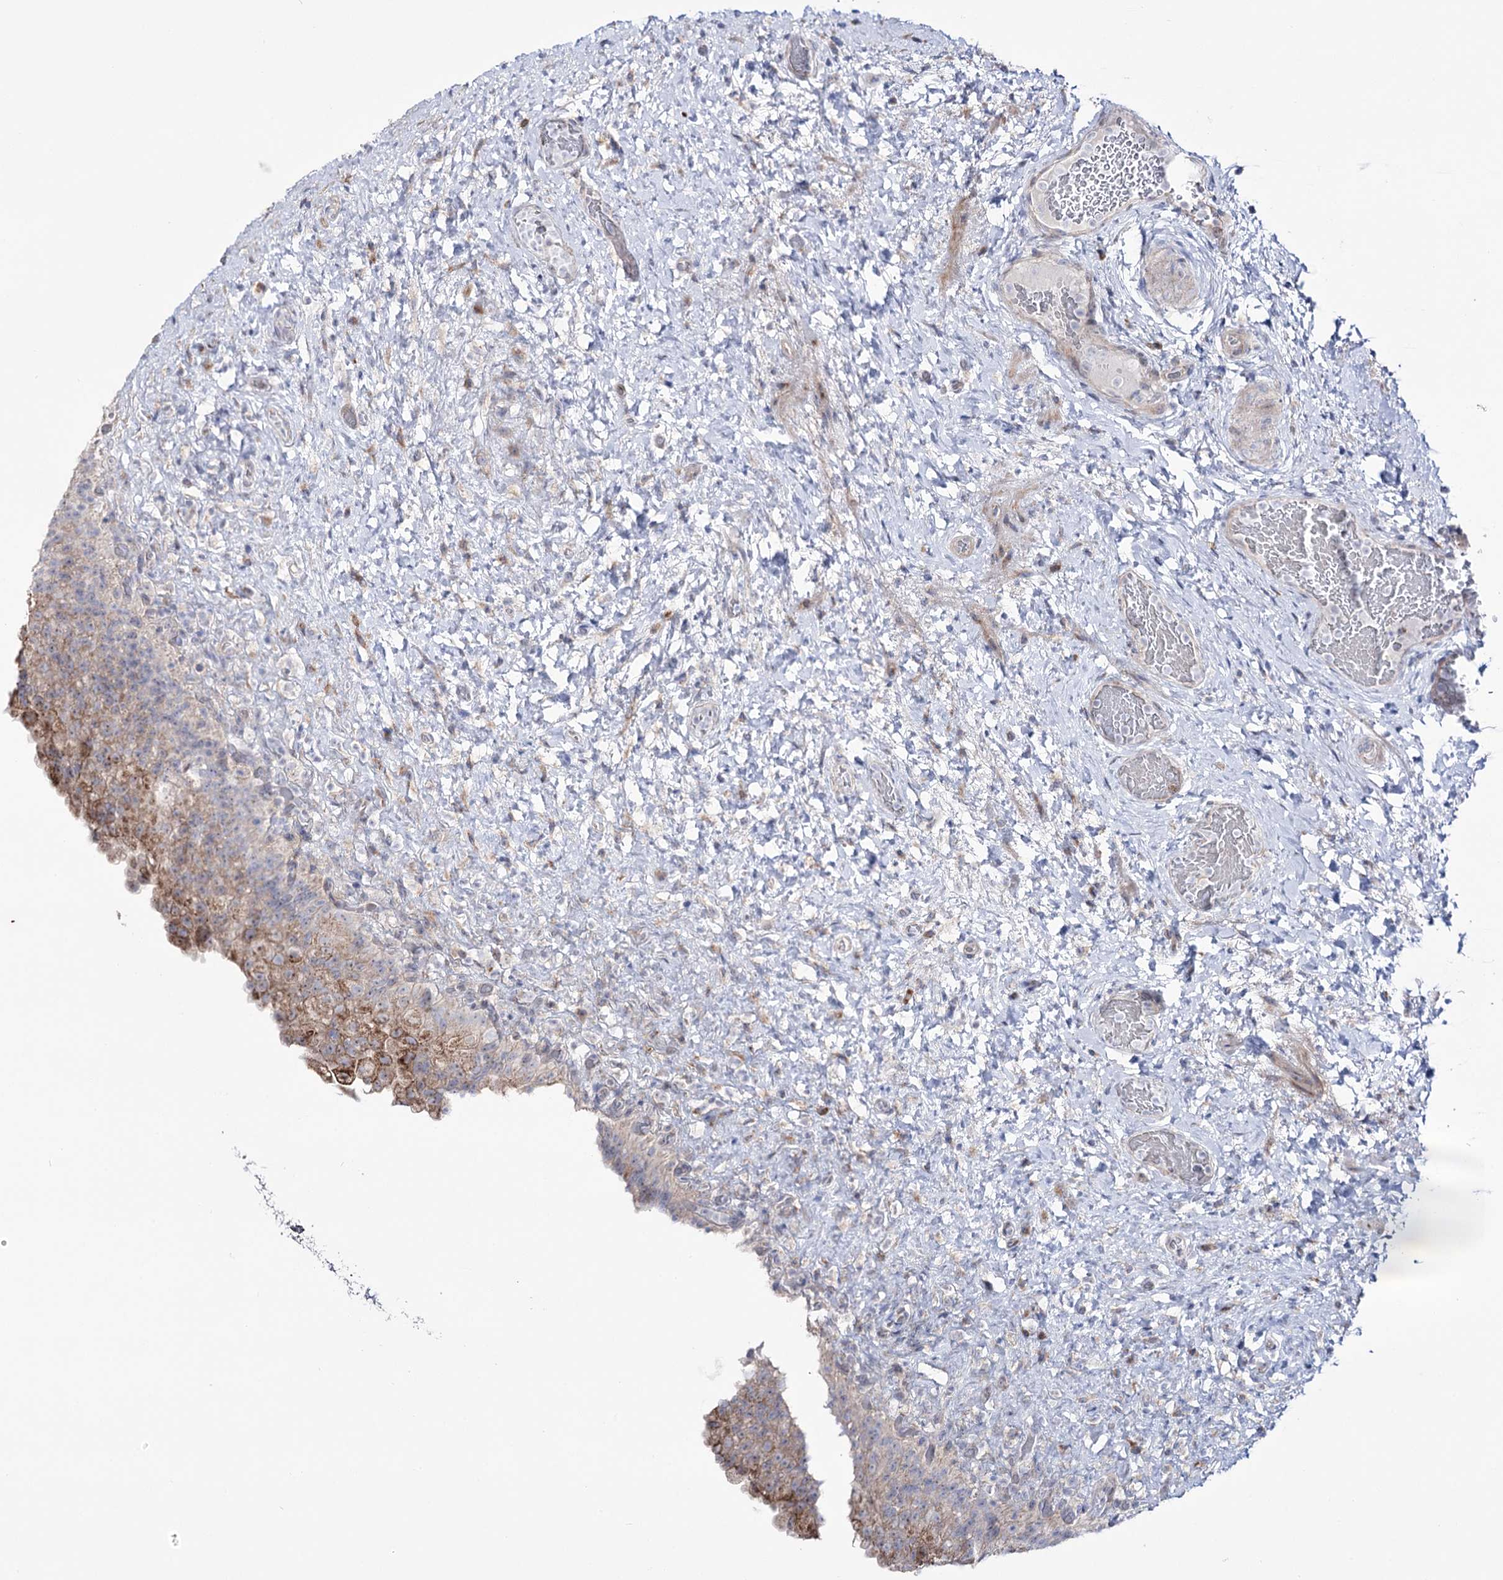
{"staining": {"intensity": "moderate", "quantity": ">75%", "location": "cytoplasmic/membranous"}, "tissue": "urinary bladder", "cell_type": "Urothelial cells", "image_type": "normal", "snomed": [{"axis": "morphology", "description": "Normal tissue, NOS"}, {"axis": "topography", "description": "Urinary bladder"}], "caption": "This histopathology image exhibits benign urinary bladder stained with immunohistochemistry to label a protein in brown. The cytoplasmic/membranous of urothelial cells show moderate positivity for the protein. Nuclei are counter-stained blue.", "gene": "METTL5", "patient": {"sex": "female", "age": 27}}